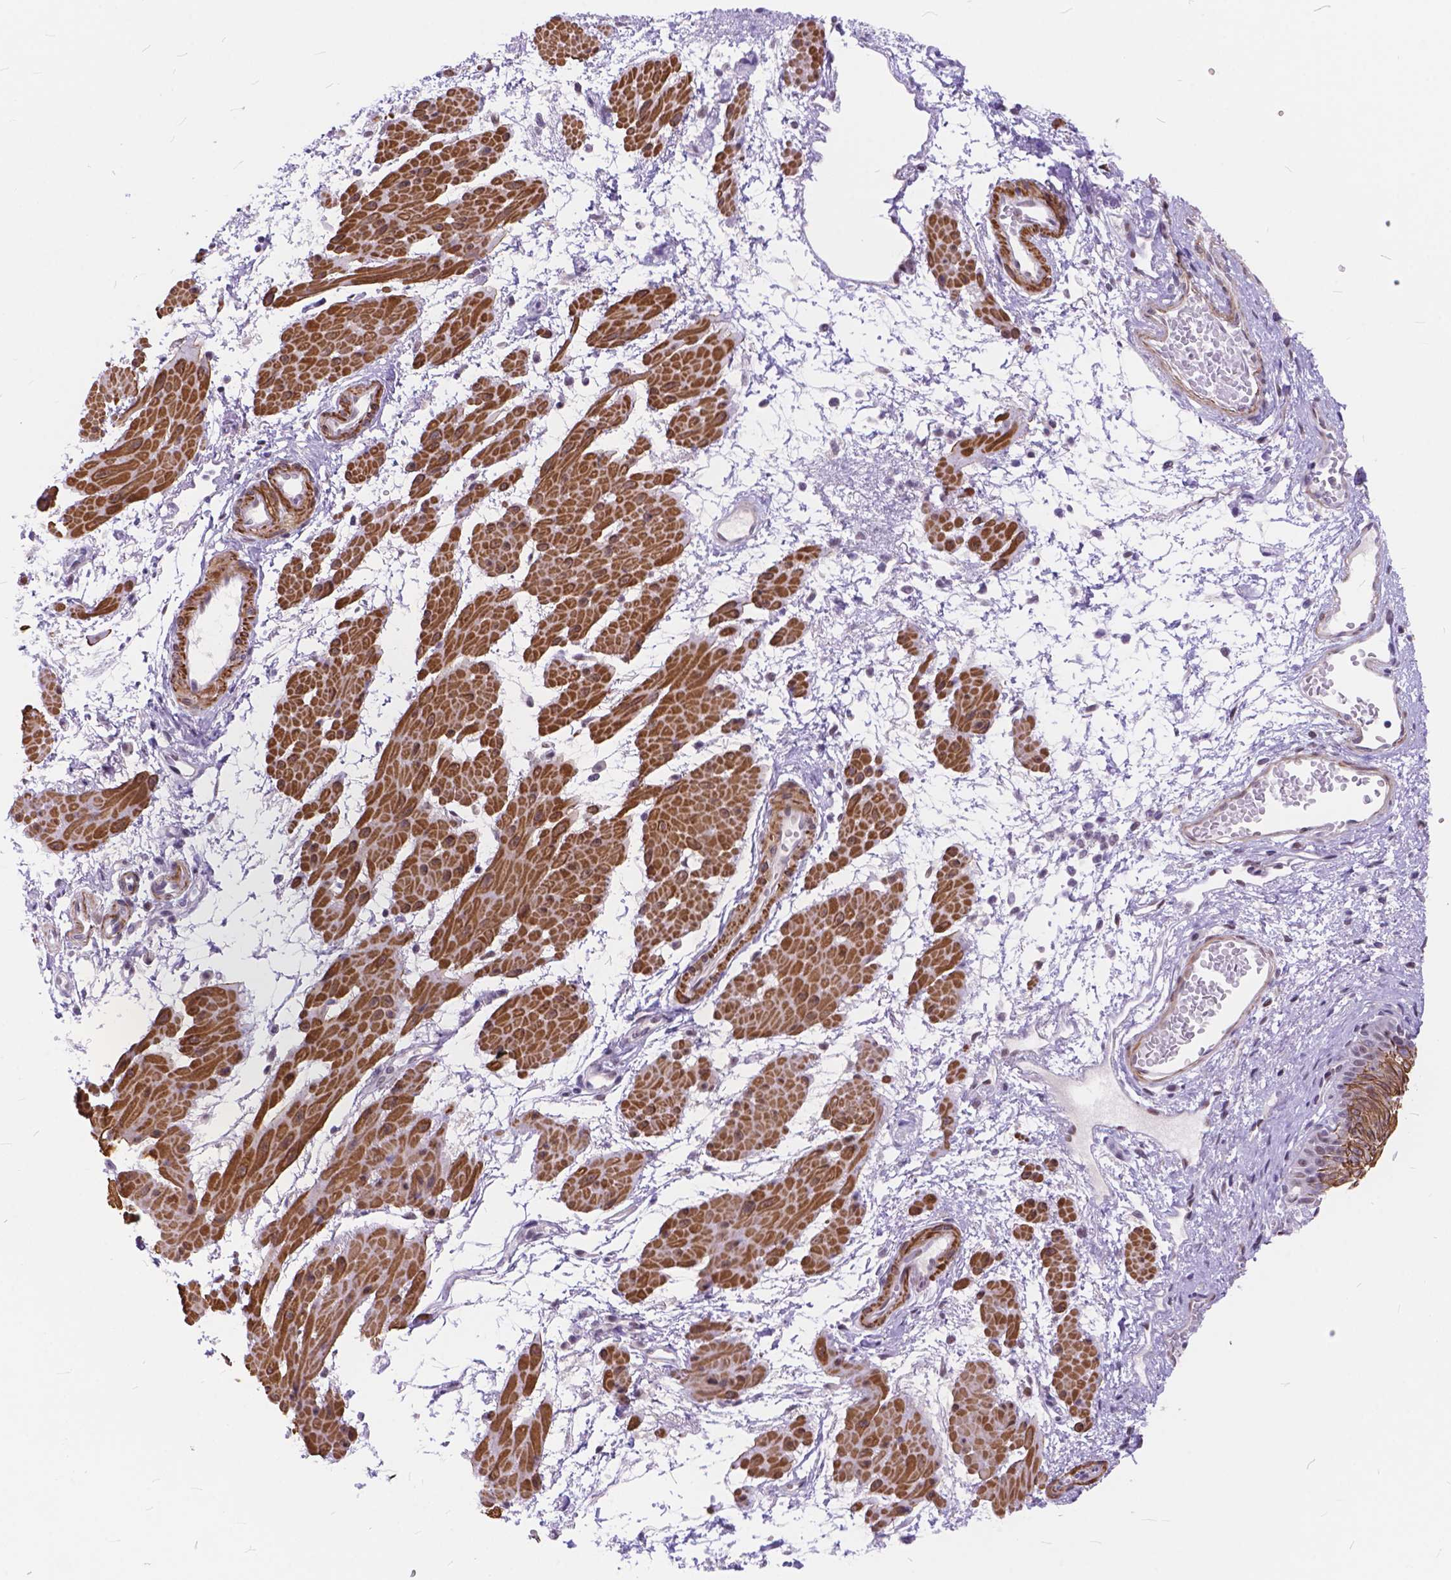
{"staining": {"intensity": "moderate", "quantity": ">75%", "location": "cytoplasmic/membranous"}, "tissue": "esophagus", "cell_type": "Squamous epithelial cells", "image_type": "normal", "snomed": [{"axis": "morphology", "description": "Normal tissue, NOS"}, {"axis": "topography", "description": "Esophagus"}], "caption": "An IHC image of normal tissue is shown. Protein staining in brown shows moderate cytoplasmic/membranous positivity in esophagus within squamous epithelial cells. (Stains: DAB (3,3'-diaminobenzidine) in brown, nuclei in blue, Microscopy: brightfield microscopy at high magnification).", "gene": "MAN2C1", "patient": {"sex": "male", "age": 71}}